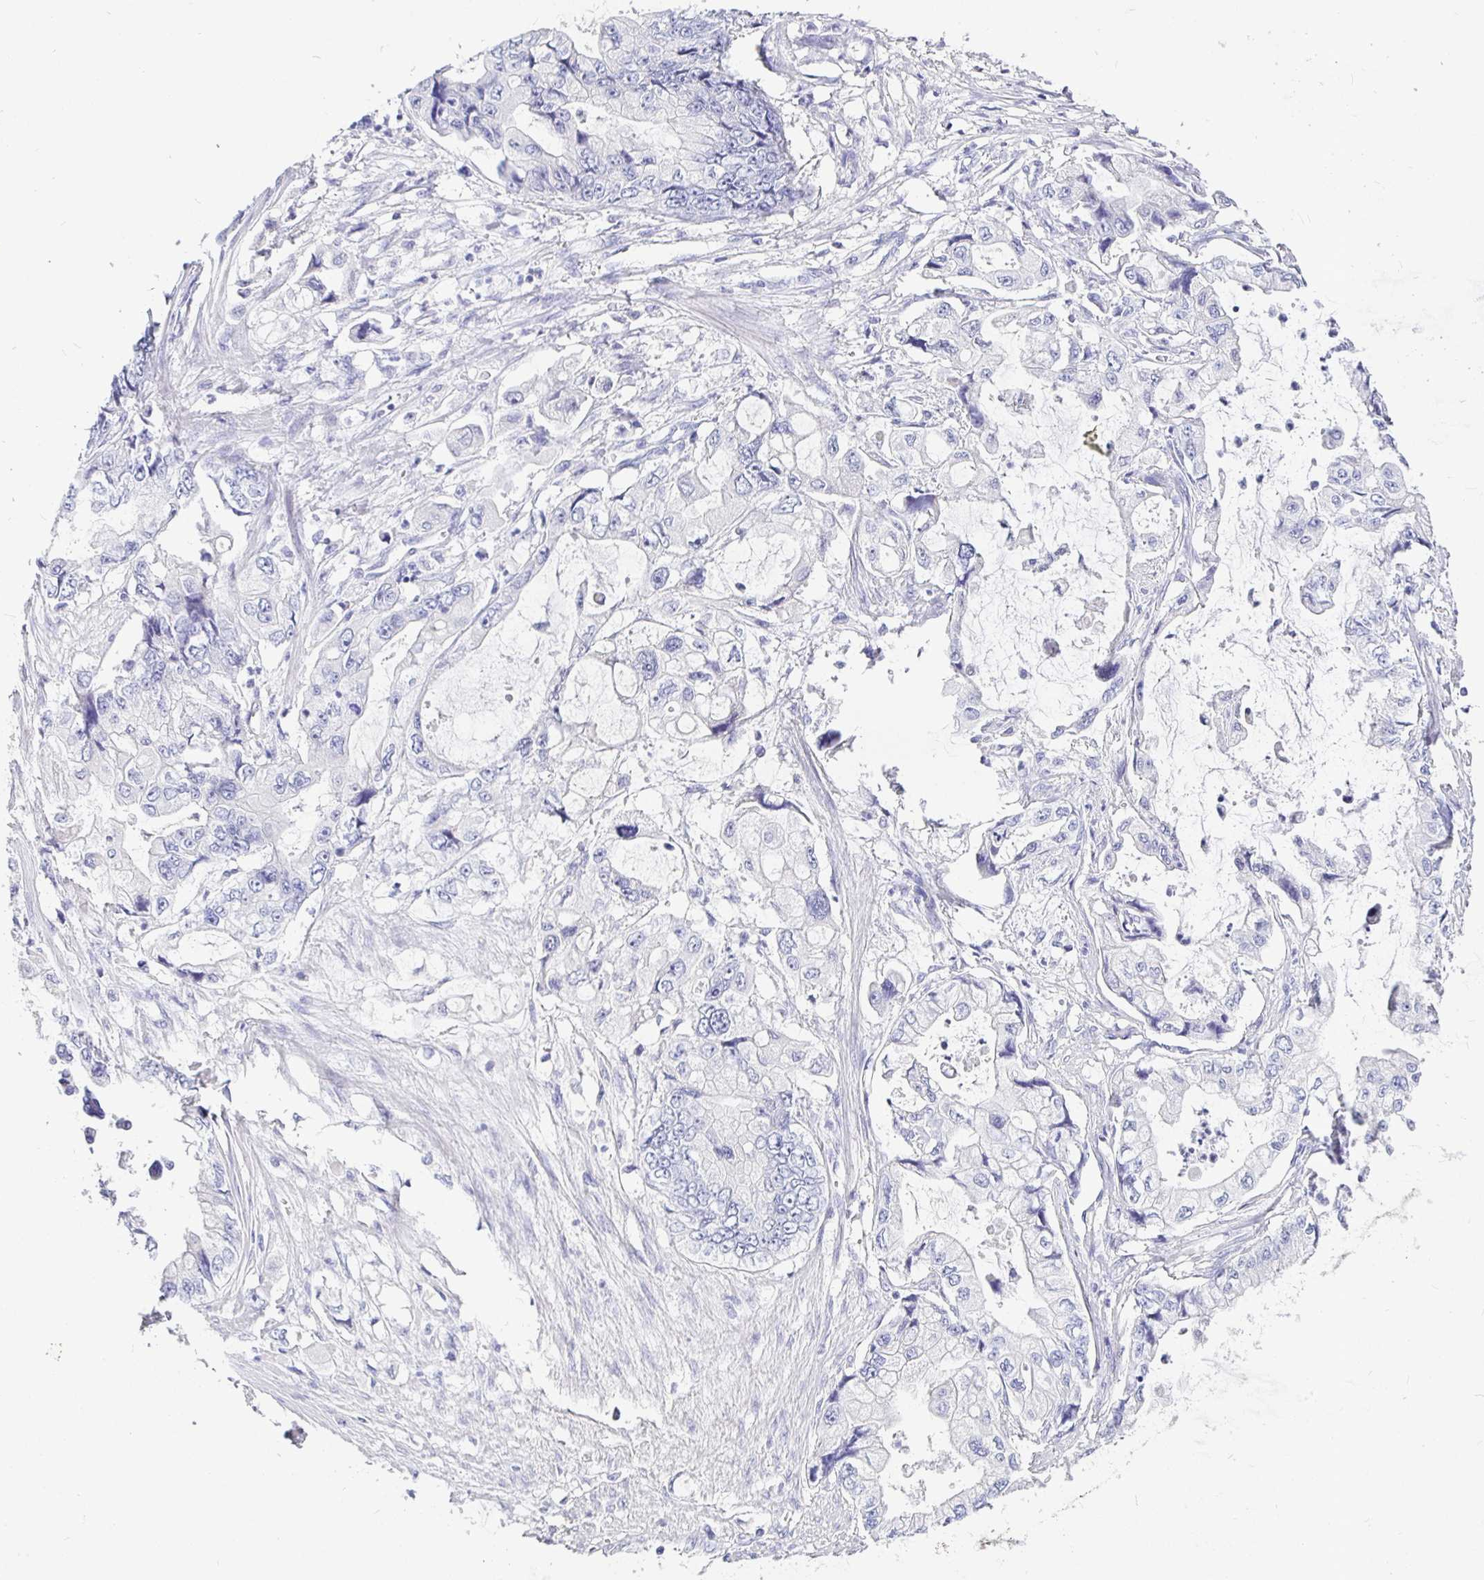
{"staining": {"intensity": "negative", "quantity": "none", "location": "none"}, "tissue": "stomach cancer", "cell_type": "Tumor cells", "image_type": "cancer", "snomed": [{"axis": "morphology", "description": "Adenocarcinoma, NOS"}, {"axis": "topography", "description": "Pancreas"}, {"axis": "topography", "description": "Stomach, upper"}, {"axis": "topography", "description": "Stomach"}], "caption": "There is no significant expression in tumor cells of adenocarcinoma (stomach).", "gene": "TPTE", "patient": {"sex": "male", "age": 77}}